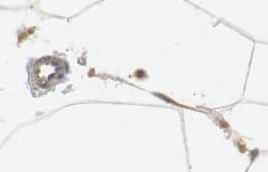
{"staining": {"intensity": "negative", "quantity": "none", "location": "none"}, "tissue": "adipose tissue", "cell_type": "Adipocytes", "image_type": "normal", "snomed": [{"axis": "morphology", "description": "Normal tissue, NOS"}, {"axis": "morphology", "description": "Duct carcinoma"}, {"axis": "topography", "description": "Breast"}, {"axis": "topography", "description": "Adipose tissue"}], "caption": "IHC photomicrograph of normal adipose tissue stained for a protein (brown), which demonstrates no staining in adipocytes. (Stains: DAB (3,3'-diaminobenzidine) immunohistochemistry (IHC) with hematoxylin counter stain, Microscopy: brightfield microscopy at high magnification).", "gene": "NLGN1", "patient": {"sex": "female", "age": 37}}